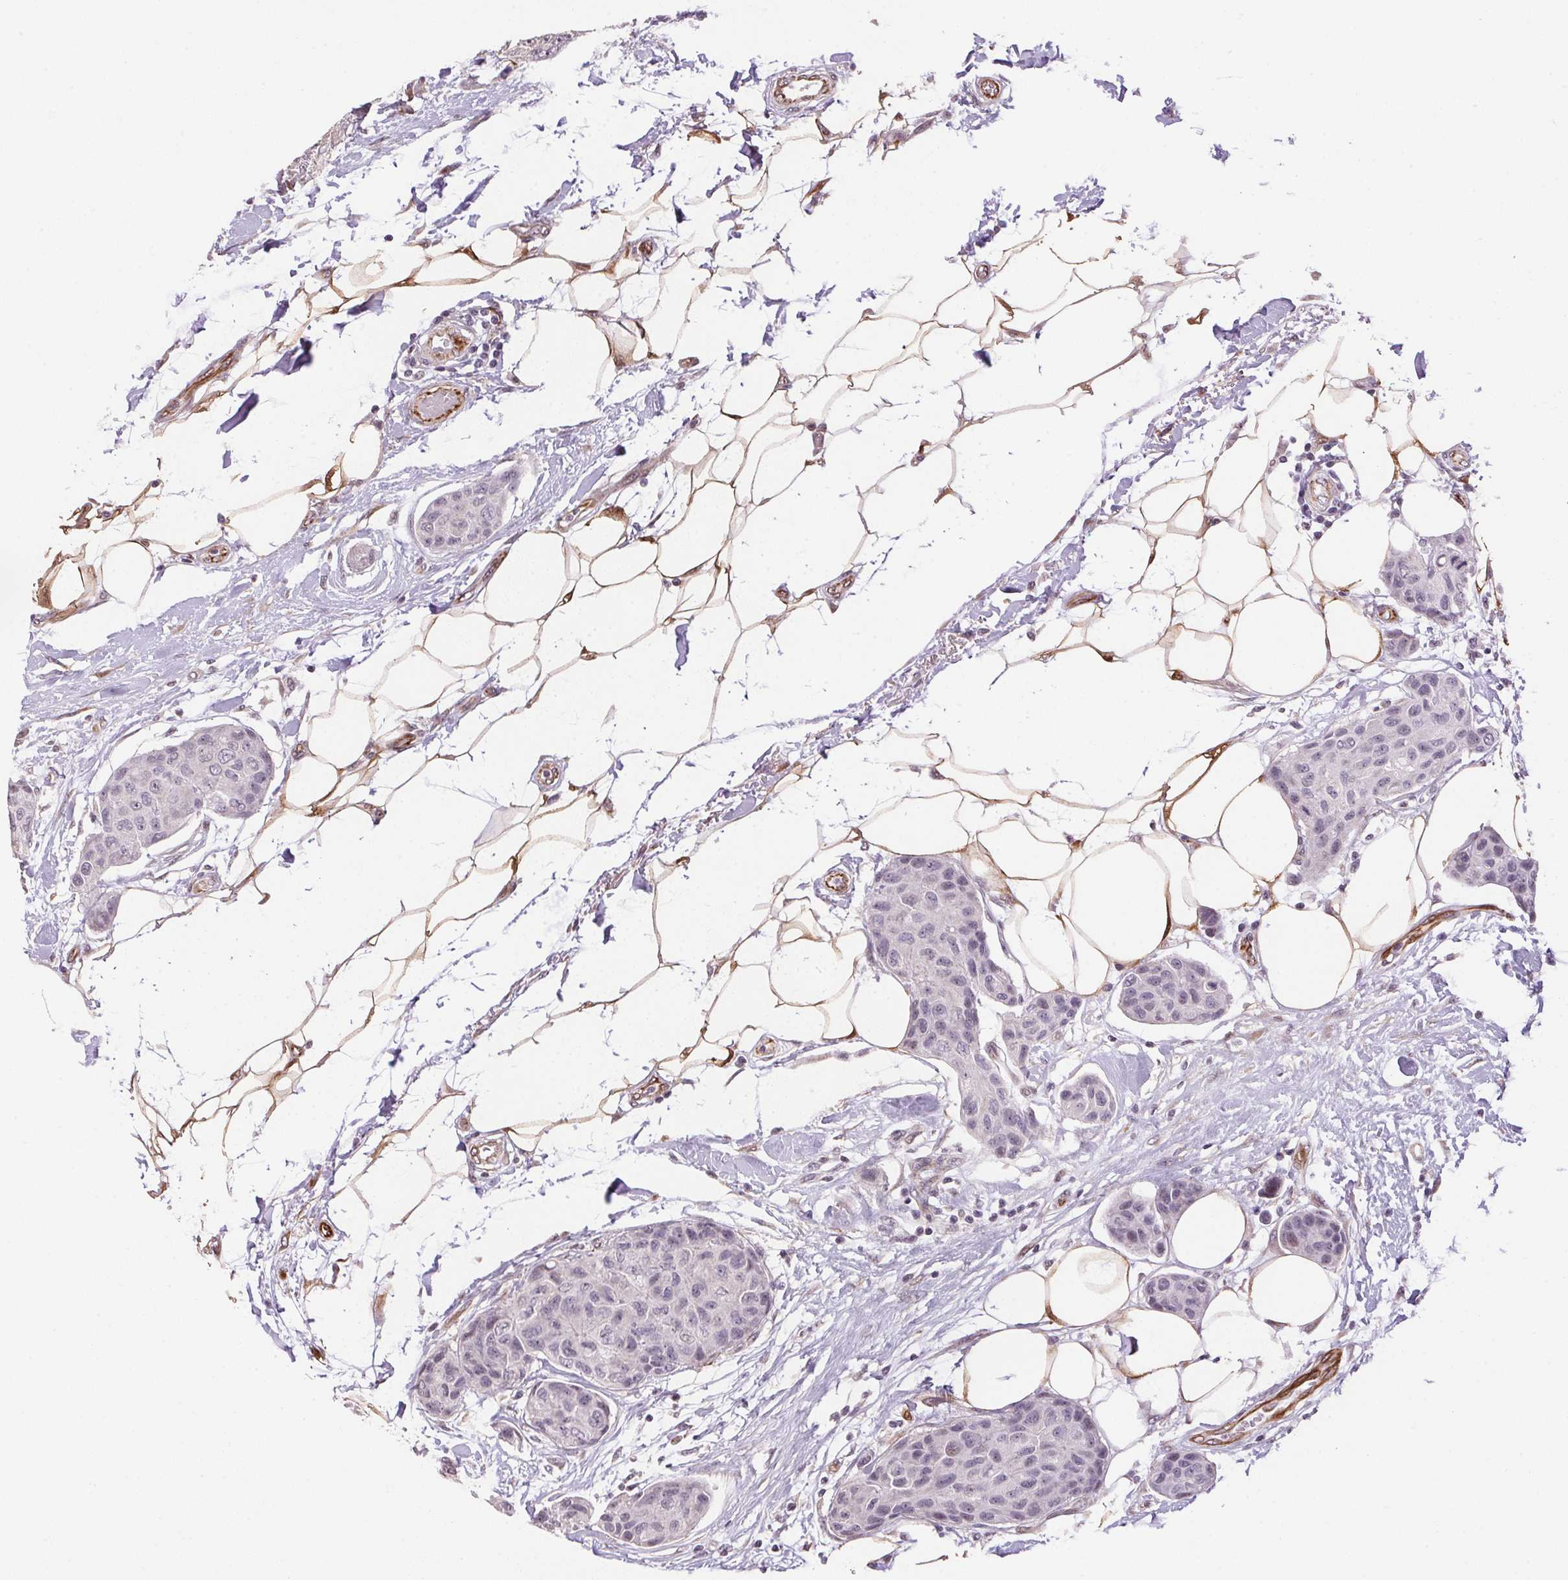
{"staining": {"intensity": "negative", "quantity": "none", "location": "none"}, "tissue": "breast cancer", "cell_type": "Tumor cells", "image_type": "cancer", "snomed": [{"axis": "morphology", "description": "Duct carcinoma"}, {"axis": "topography", "description": "Breast"}, {"axis": "topography", "description": "Lymph node"}], "caption": "Immunohistochemistry (IHC) histopathology image of neoplastic tissue: human breast intraductal carcinoma stained with DAB demonstrates no significant protein expression in tumor cells.", "gene": "GYG2", "patient": {"sex": "female", "age": 80}}